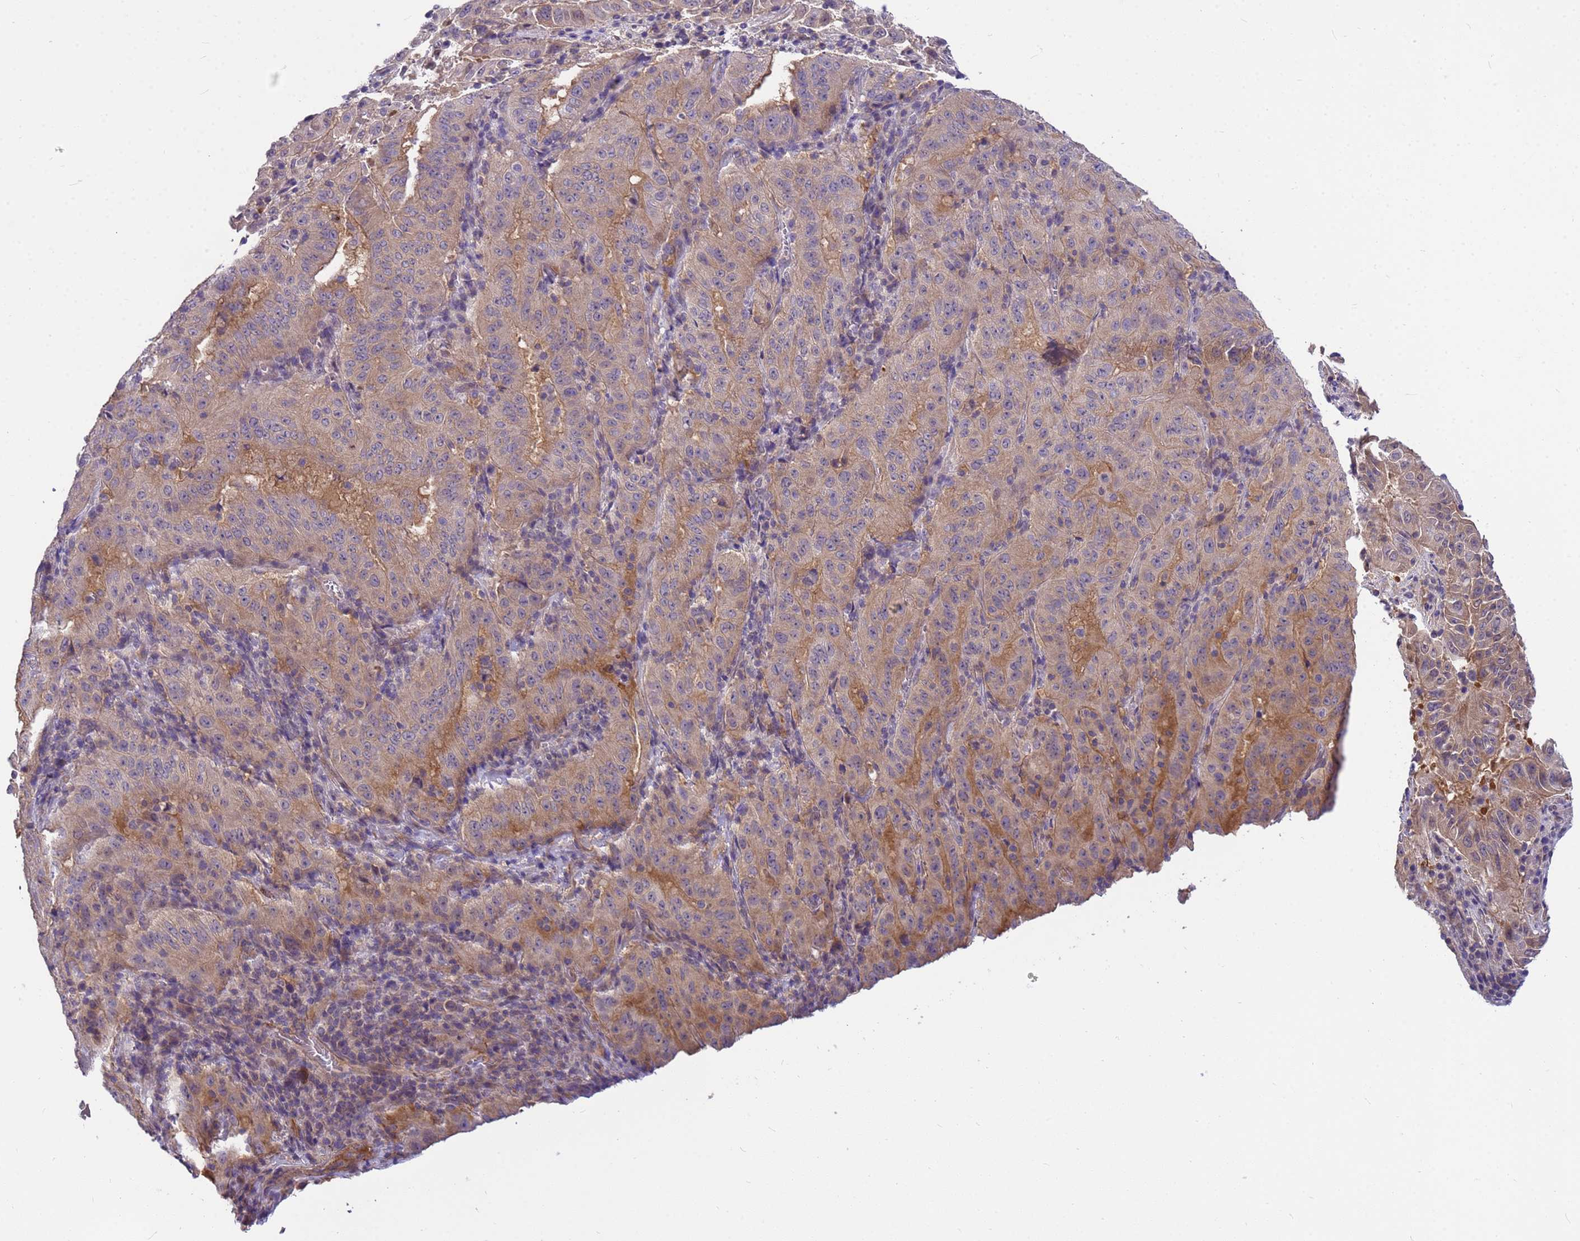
{"staining": {"intensity": "weak", "quantity": "<25%", "location": "cytoplasmic/membranous"}, "tissue": "pancreatic cancer", "cell_type": "Tumor cells", "image_type": "cancer", "snomed": [{"axis": "morphology", "description": "Adenocarcinoma, NOS"}, {"axis": "topography", "description": "Pancreas"}], "caption": "This is an immunohistochemistry (IHC) image of pancreatic cancer (adenocarcinoma). There is no staining in tumor cells.", "gene": "PPP2CB", "patient": {"sex": "male", "age": 63}}